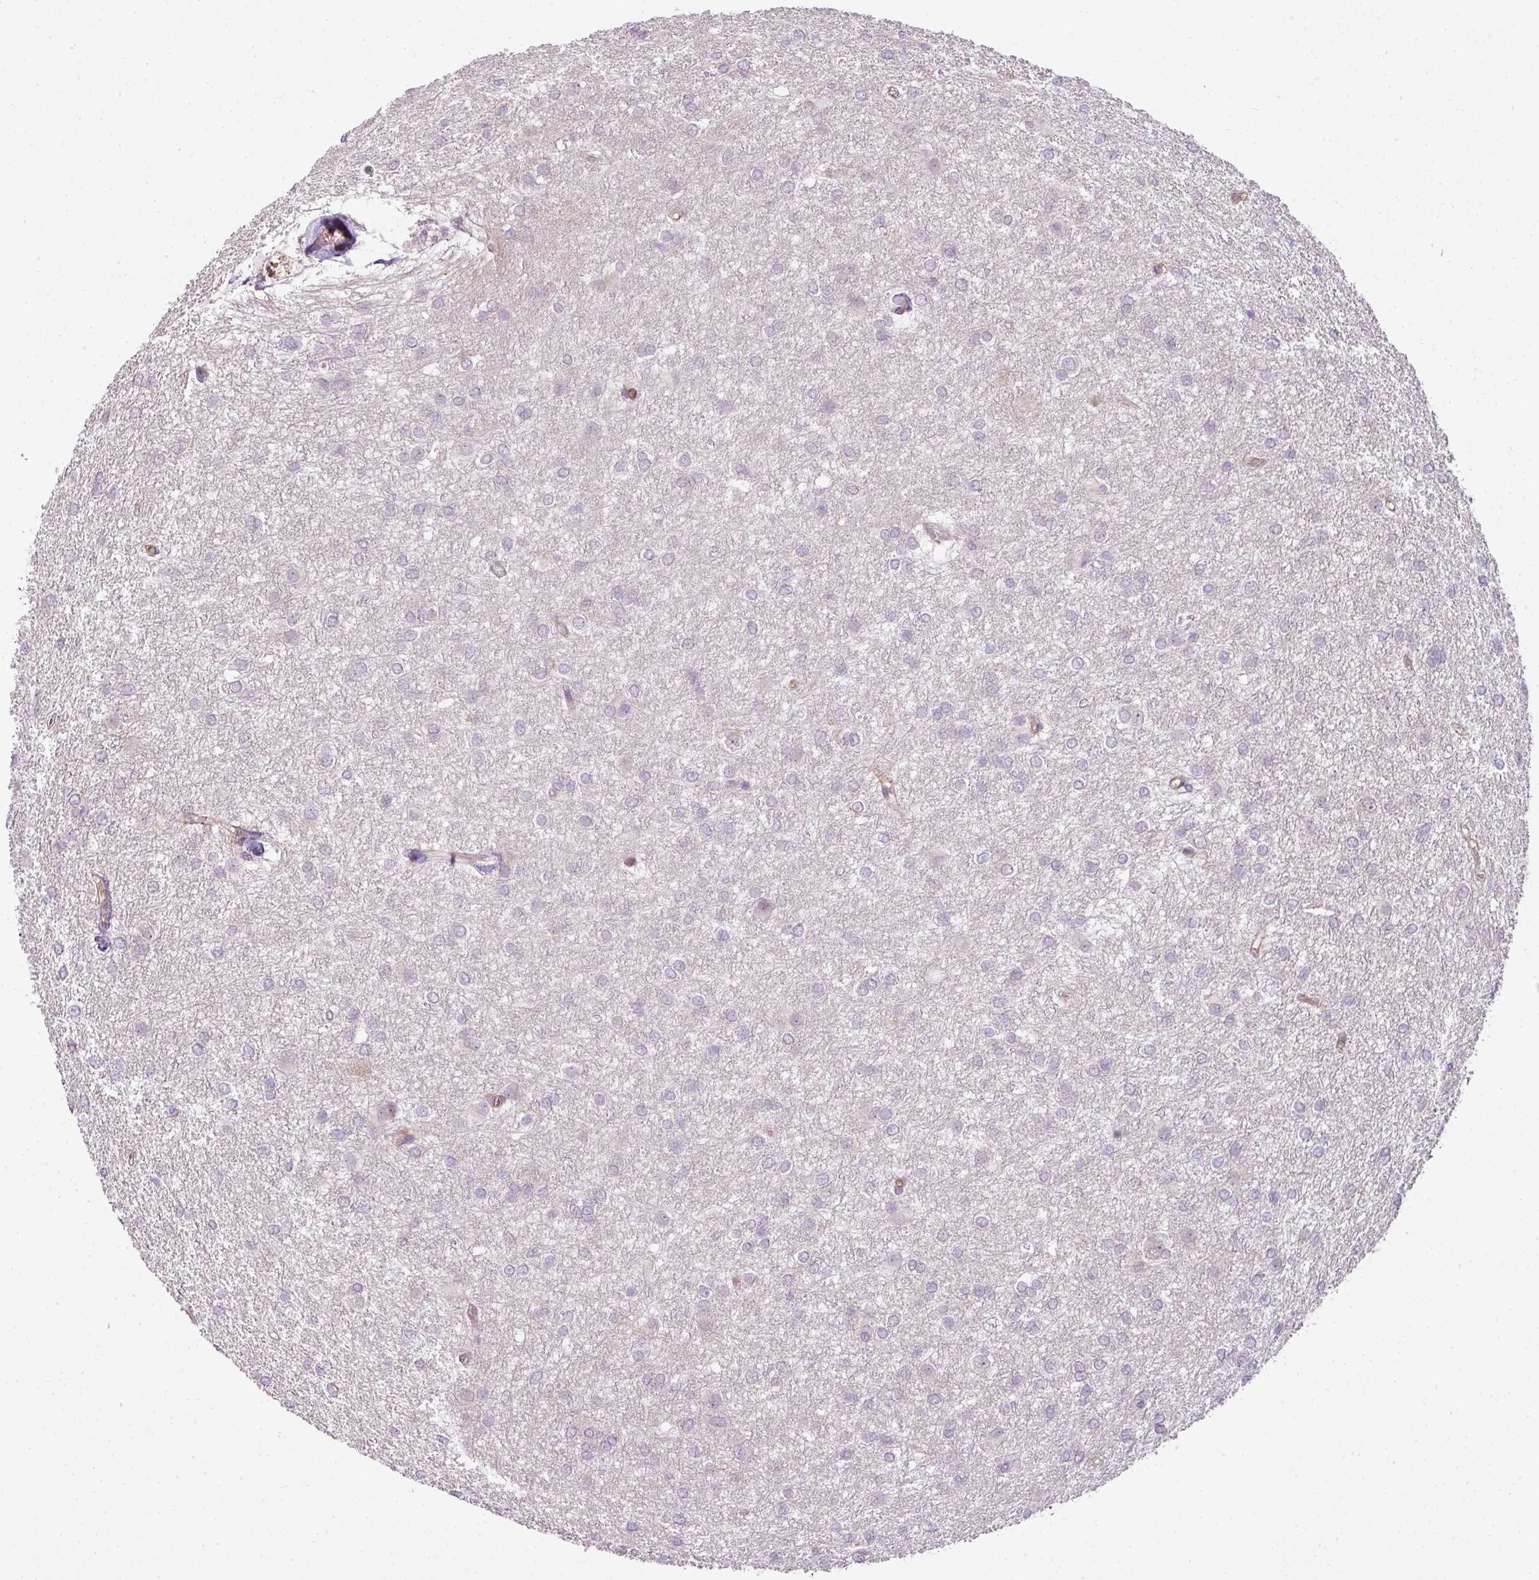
{"staining": {"intensity": "negative", "quantity": "none", "location": "none"}, "tissue": "glioma", "cell_type": "Tumor cells", "image_type": "cancer", "snomed": [{"axis": "morphology", "description": "Glioma, malignant, High grade"}, {"axis": "topography", "description": "Brain"}], "caption": "There is no significant positivity in tumor cells of malignant glioma (high-grade).", "gene": "LY75", "patient": {"sex": "female", "age": 50}}